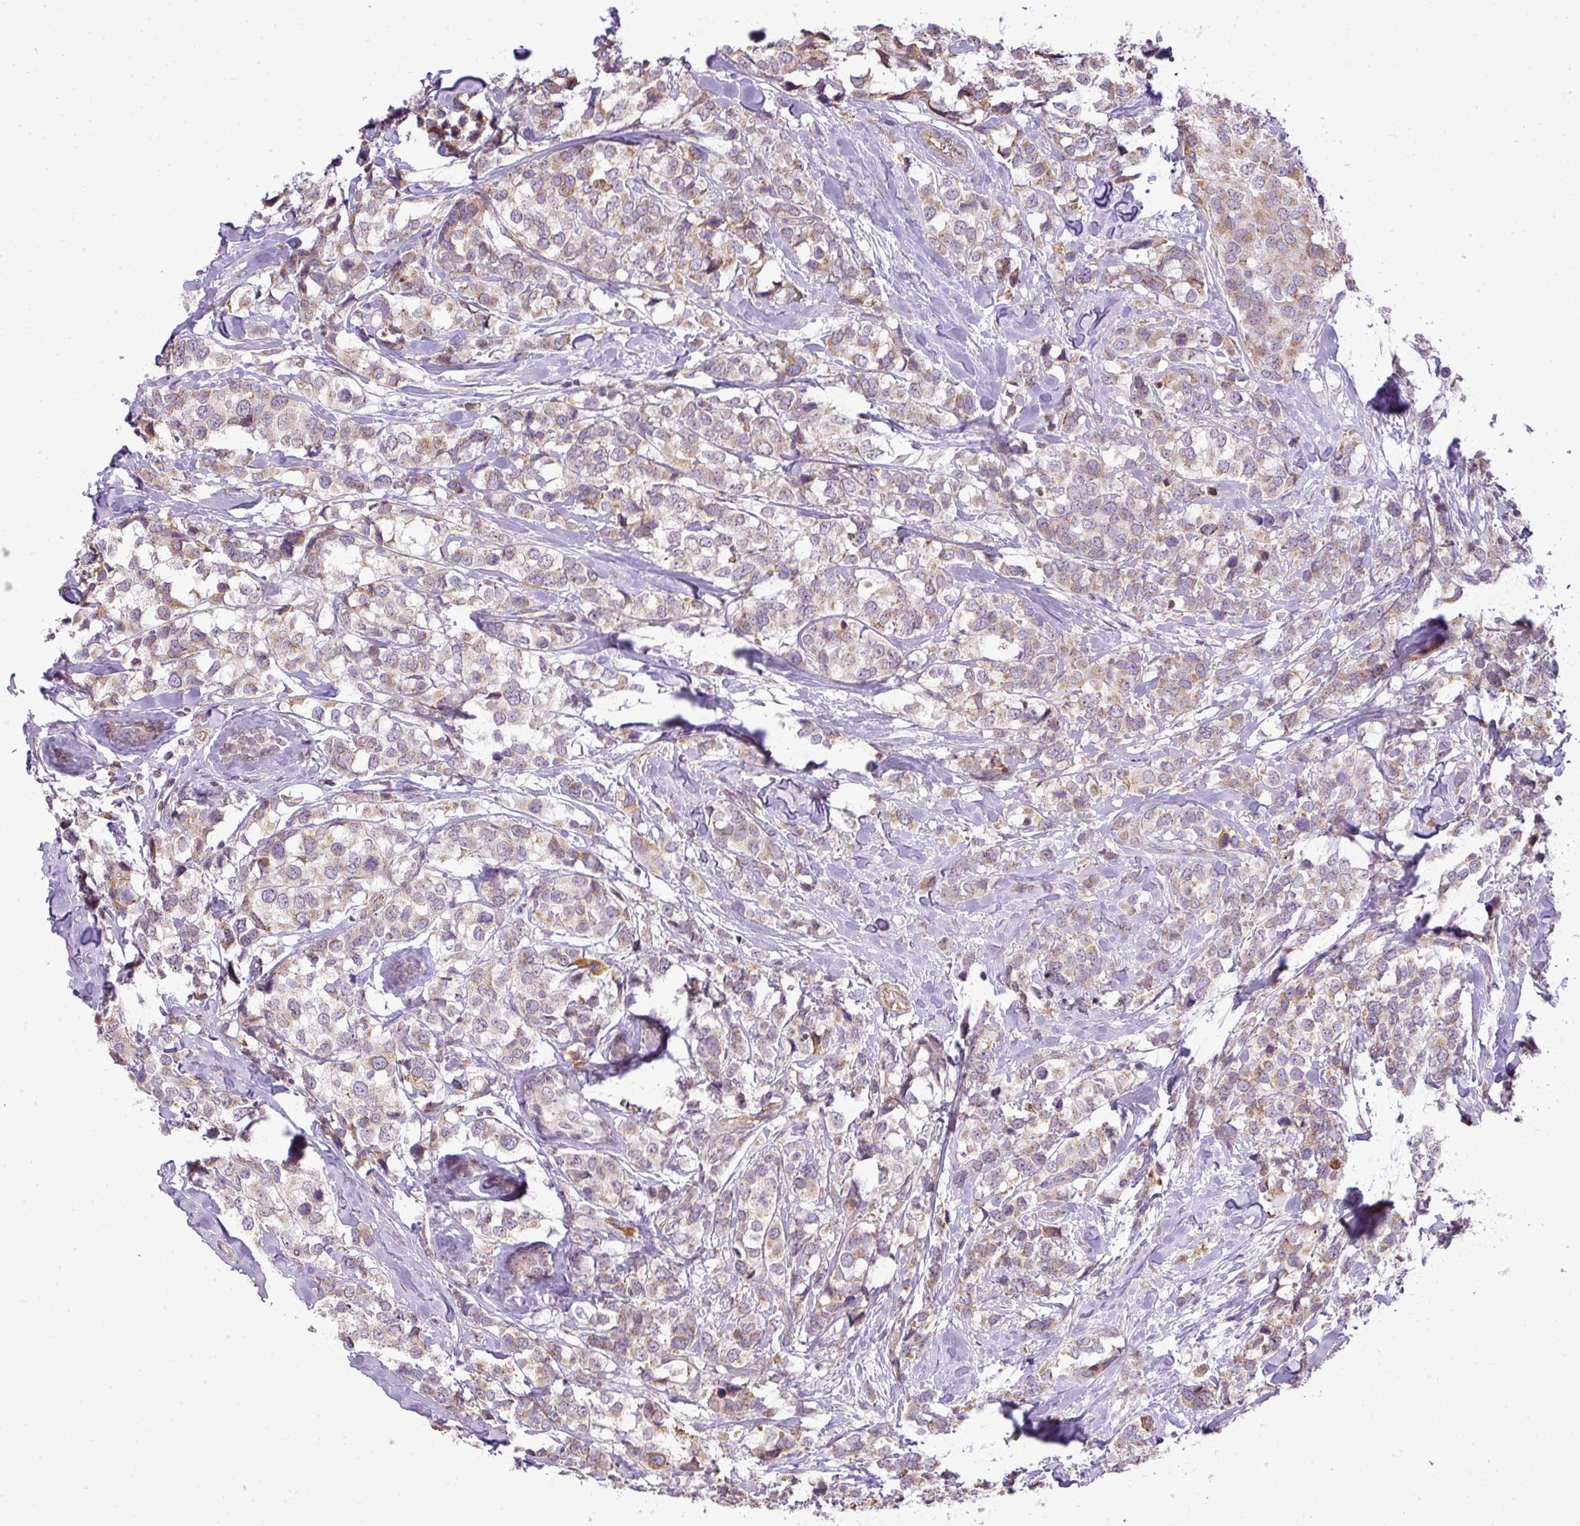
{"staining": {"intensity": "weak", "quantity": "25%-75%", "location": "cytoplasmic/membranous"}, "tissue": "breast cancer", "cell_type": "Tumor cells", "image_type": "cancer", "snomed": [{"axis": "morphology", "description": "Lobular carcinoma"}, {"axis": "topography", "description": "Breast"}], "caption": "A histopathology image showing weak cytoplasmic/membranous positivity in about 25%-75% of tumor cells in breast cancer (lobular carcinoma), as visualized by brown immunohistochemical staining.", "gene": "COX18", "patient": {"sex": "female", "age": 59}}